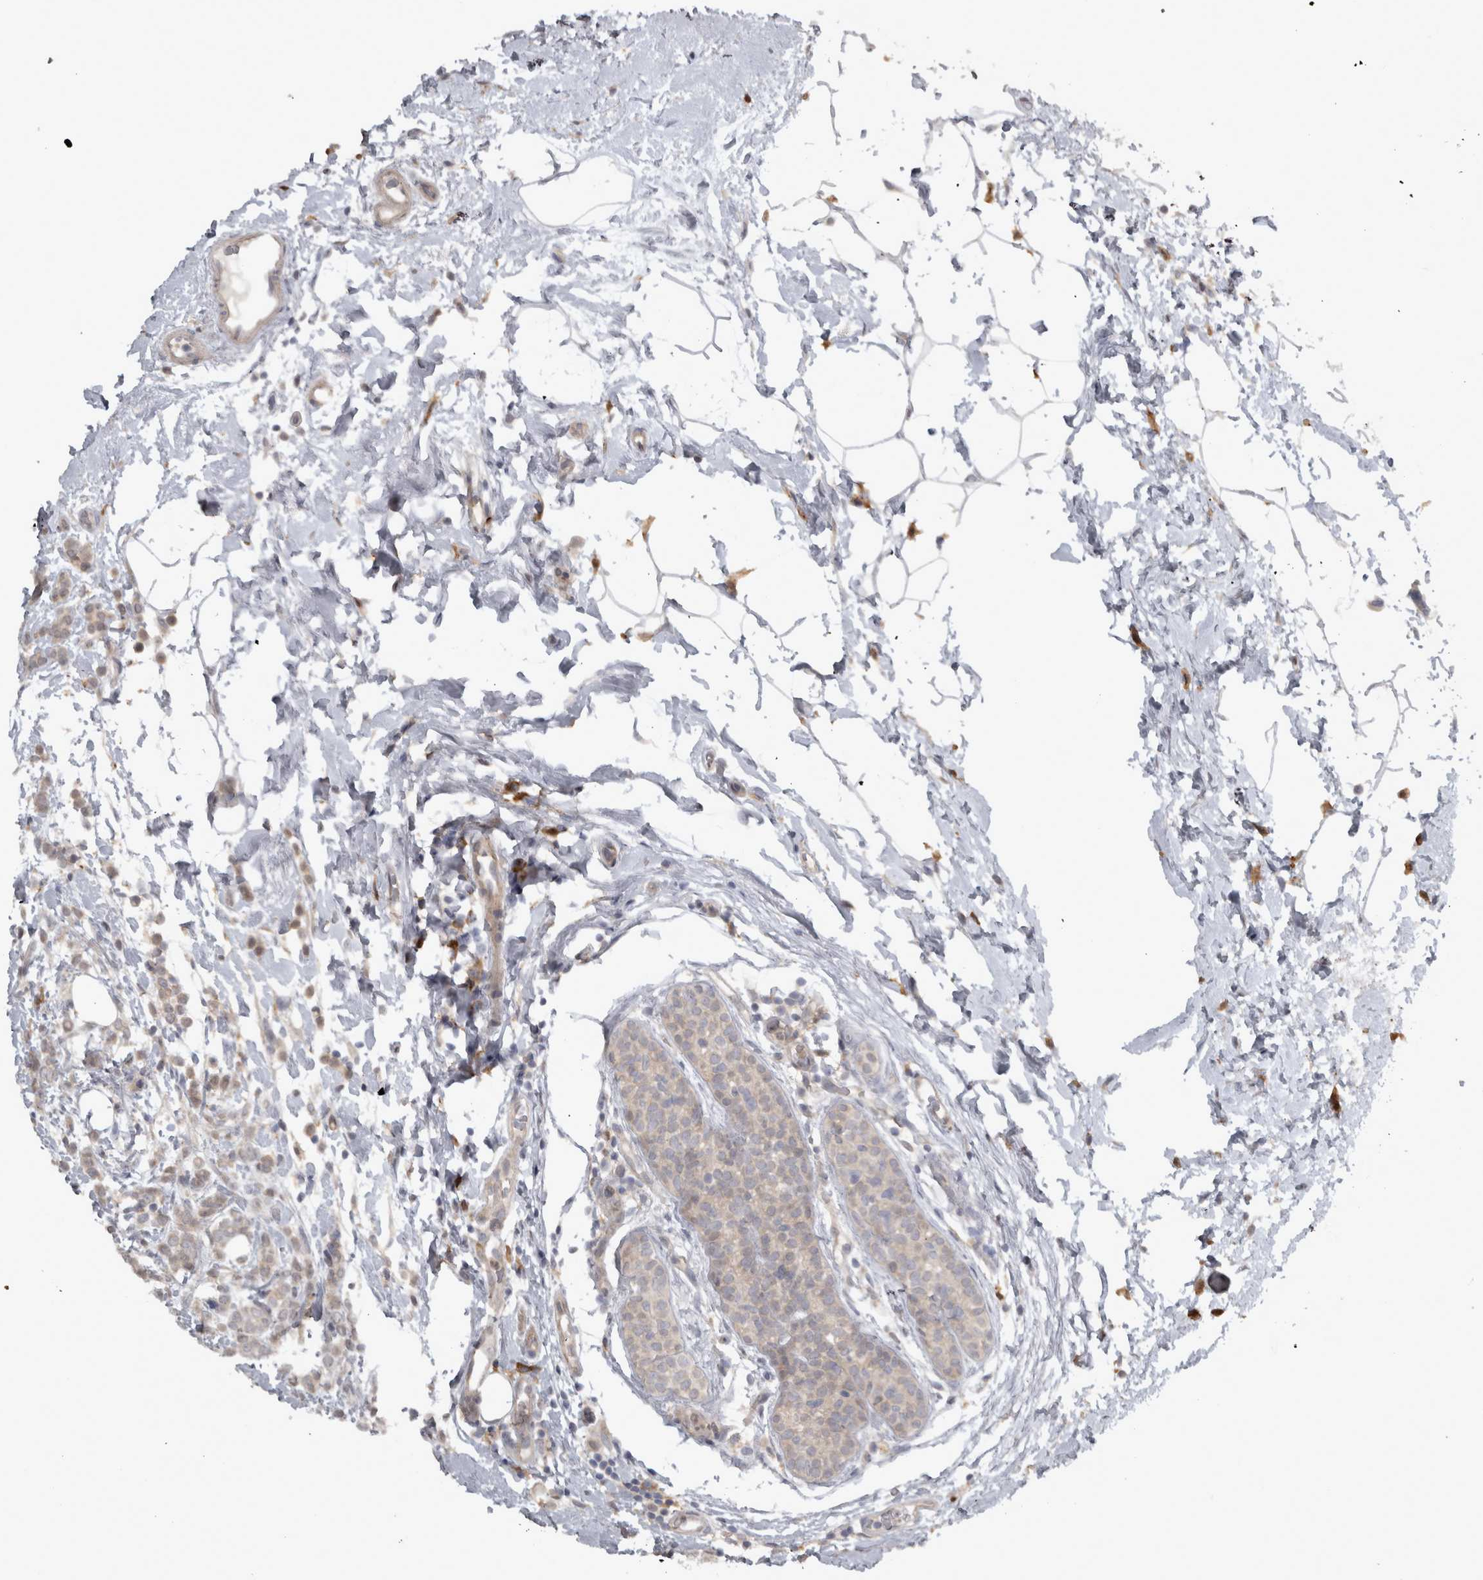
{"staining": {"intensity": "weak", "quantity": "<25%", "location": "cytoplasmic/membranous"}, "tissue": "breast cancer", "cell_type": "Tumor cells", "image_type": "cancer", "snomed": [{"axis": "morphology", "description": "Lobular carcinoma"}, {"axis": "topography", "description": "Breast"}], "caption": "Micrograph shows no protein positivity in tumor cells of breast lobular carcinoma tissue.", "gene": "SLCO5A1", "patient": {"sex": "female", "age": 50}}